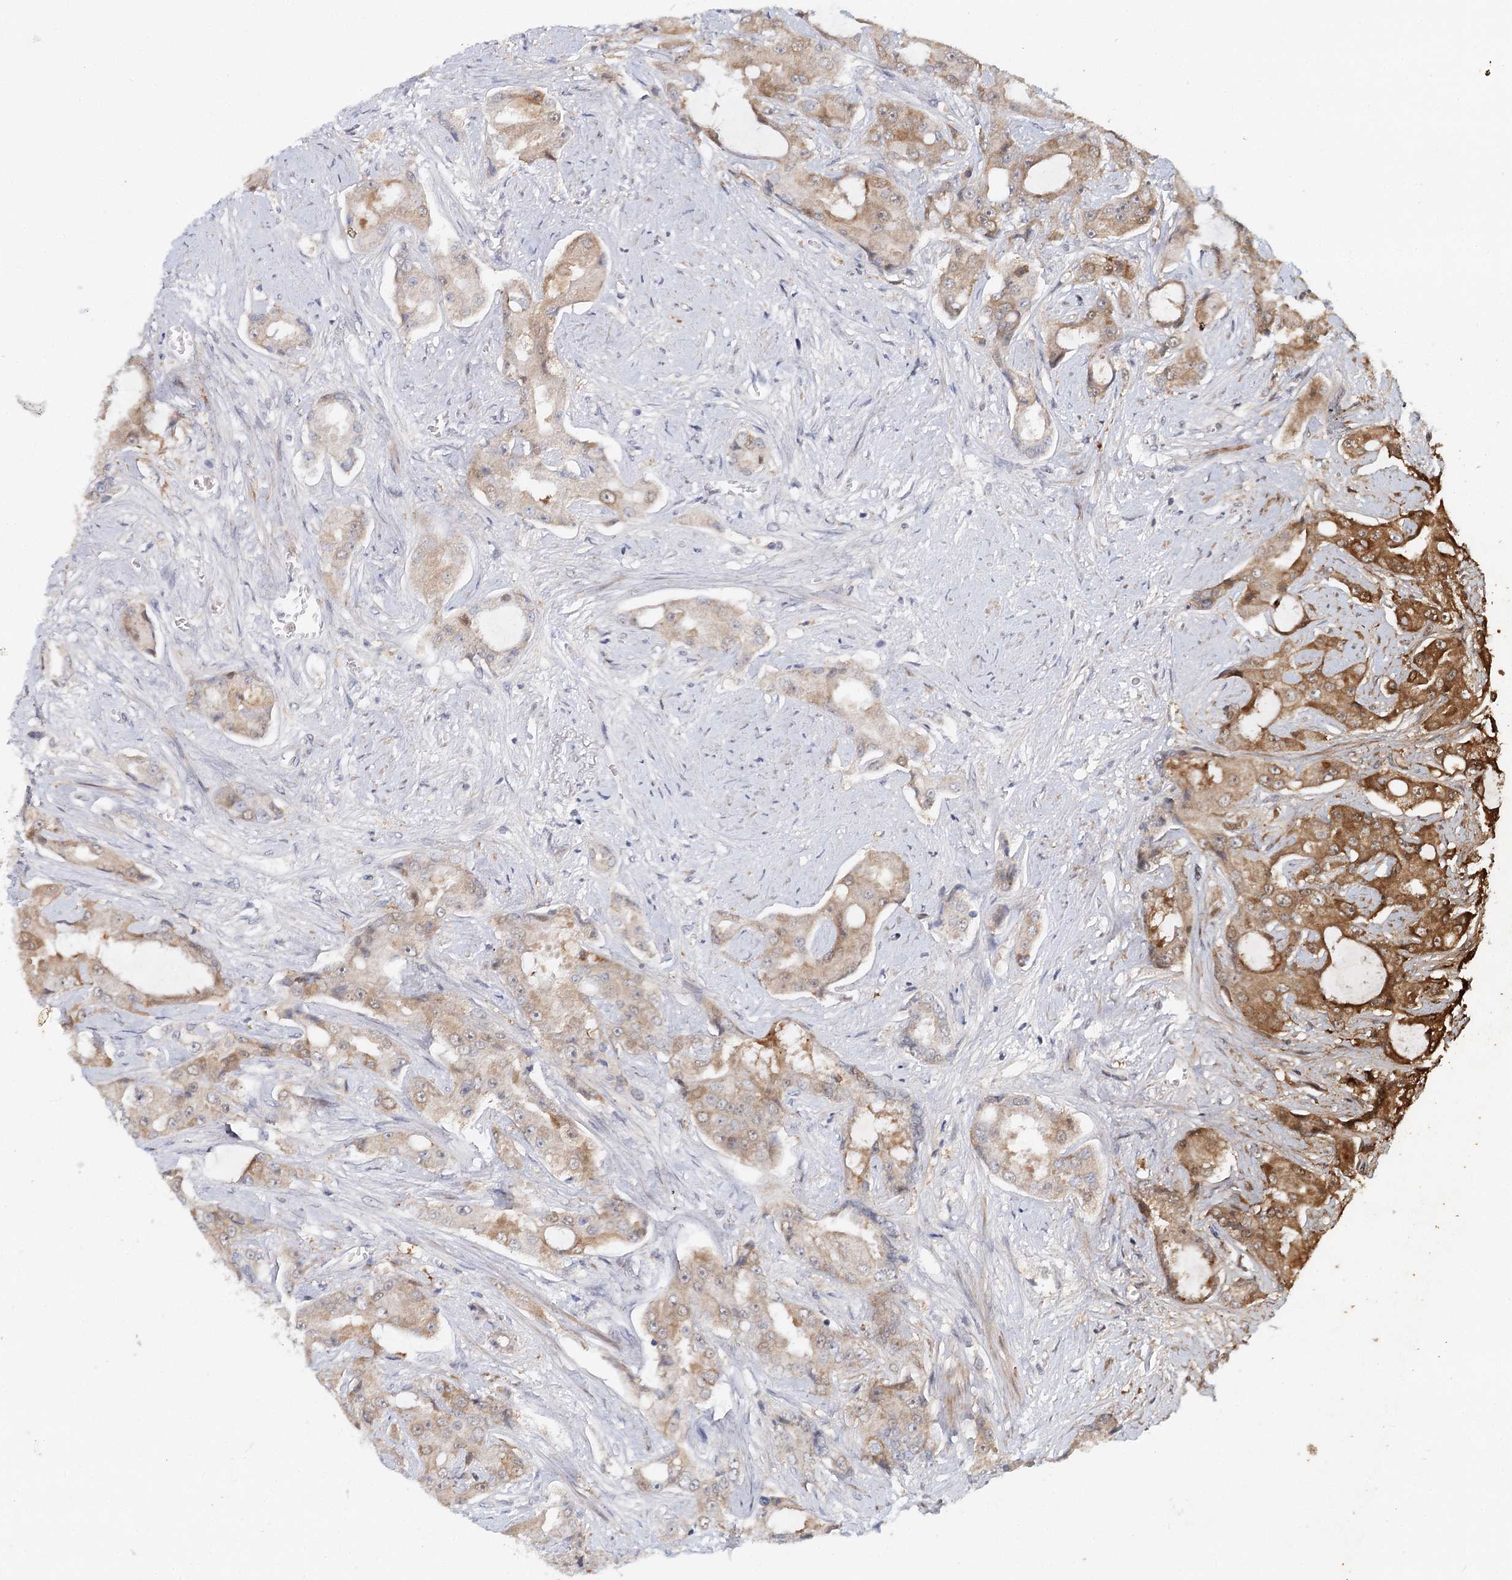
{"staining": {"intensity": "moderate", "quantity": "25%-75%", "location": "cytoplasmic/membranous"}, "tissue": "prostate cancer", "cell_type": "Tumor cells", "image_type": "cancer", "snomed": [{"axis": "morphology", "description": "Adenocarcinoma, High grade"}, {"axis": "topography", "description": "Prostate"}], "caption": "An image of human prostate cancer (high-grade adenocarcinoma) stained for a protein demonstrates moderate cytoplasmic/membranous brown staining in tumor cells. Nuclei are stained in blue.", "gene": "AP3B1", "patient": {"sex": "male", "age": 73}}